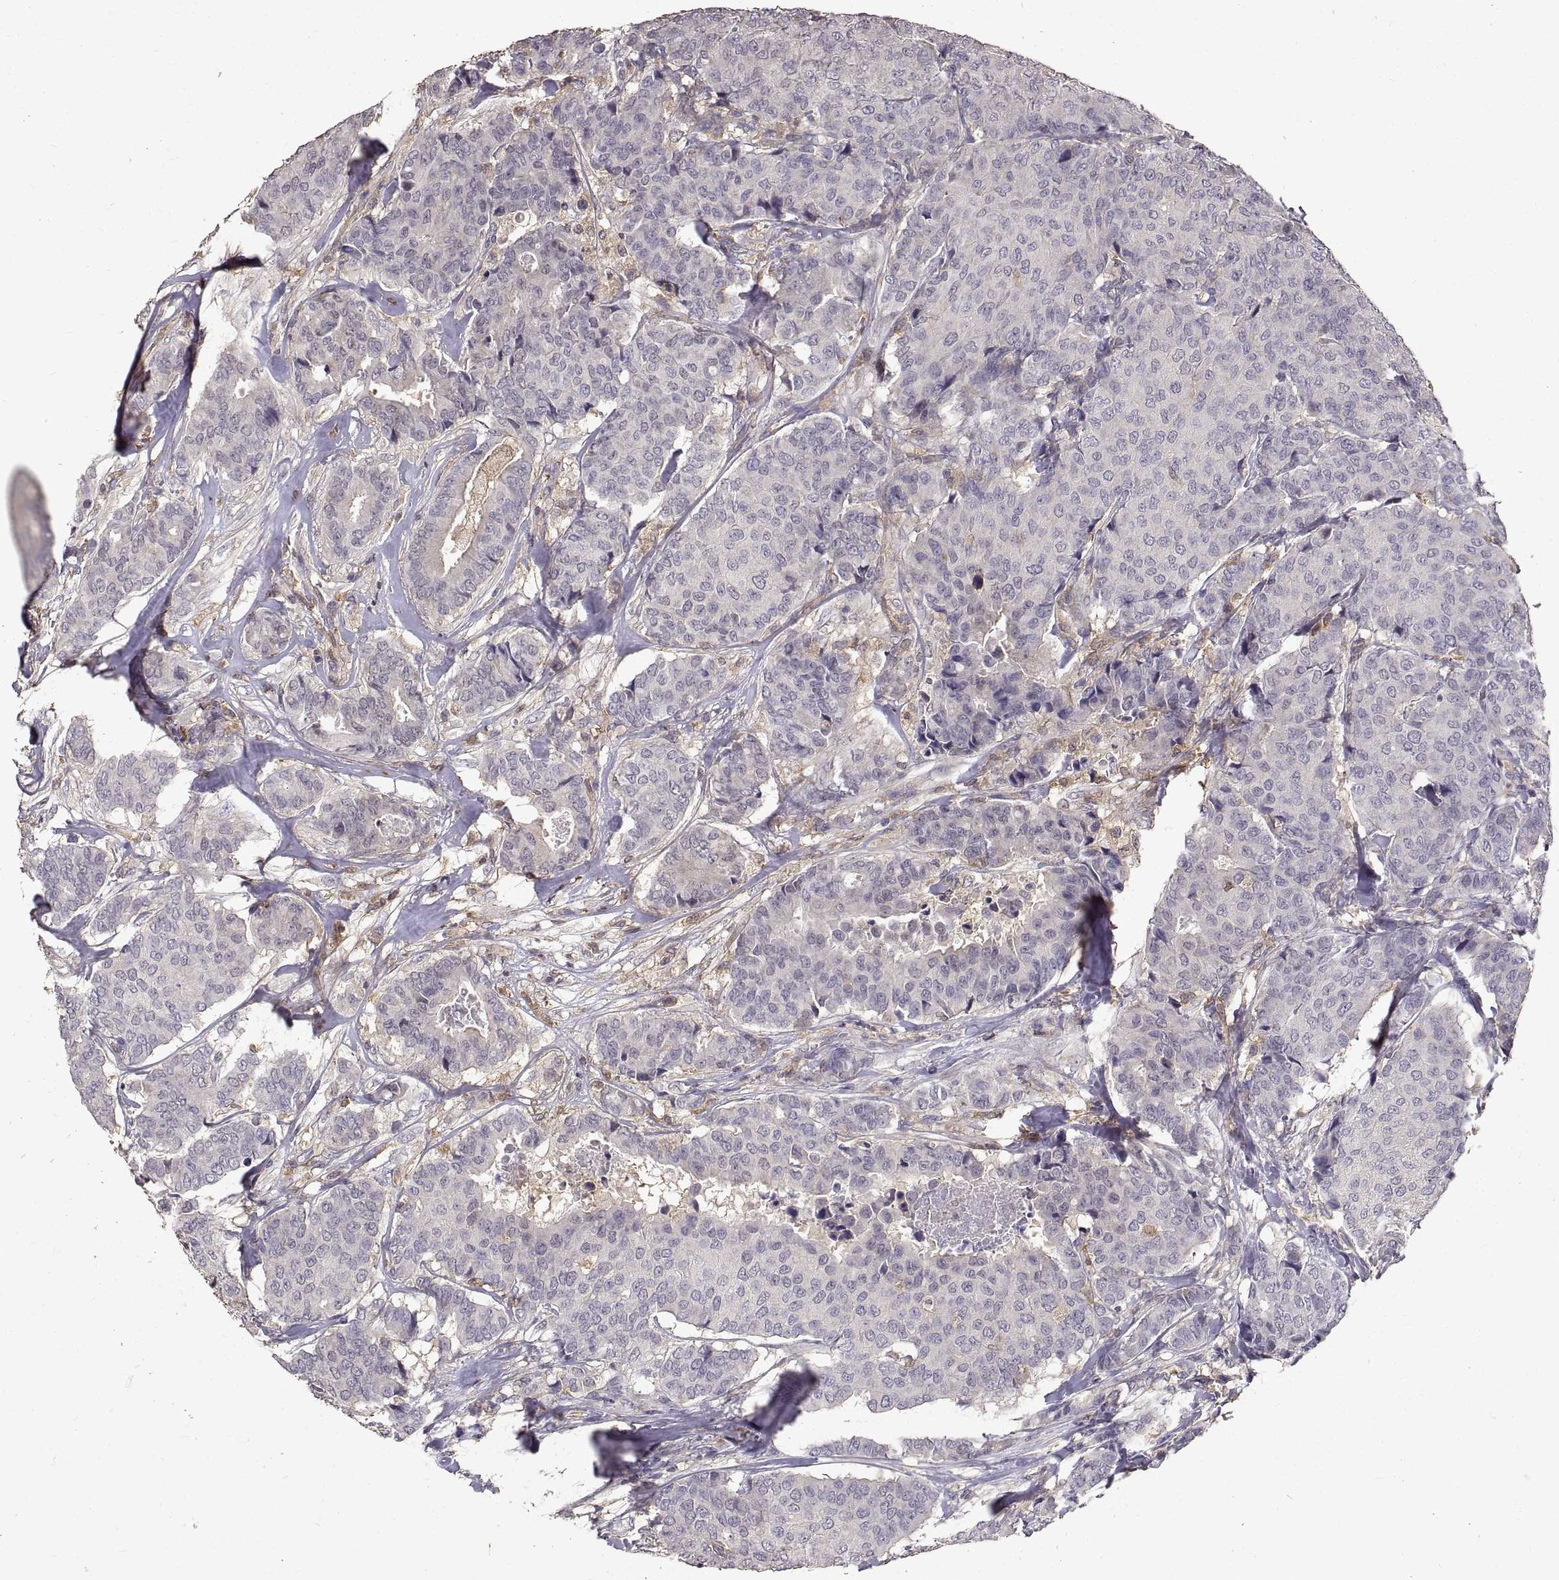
{"staining": {"intensity": "negative", "quantity": "none", "location": "none"}, "tissue": "breast cancer", "cell_type": "Tumor cells", "image_type": "cancer", "snomed": [{"axis": "morphology", "description": "Duct carcinoma"}, {"axis": "topography", "description": "Breast"}], "caption": "The IHC micrograph has no significant staining in tumor cells of breast cancer tissue. (Immunohistochemistry (ihc), brightfield microscopy, high magnification).", "gene": "PEA15", "patient": {"sex": "female", "age": 75}}